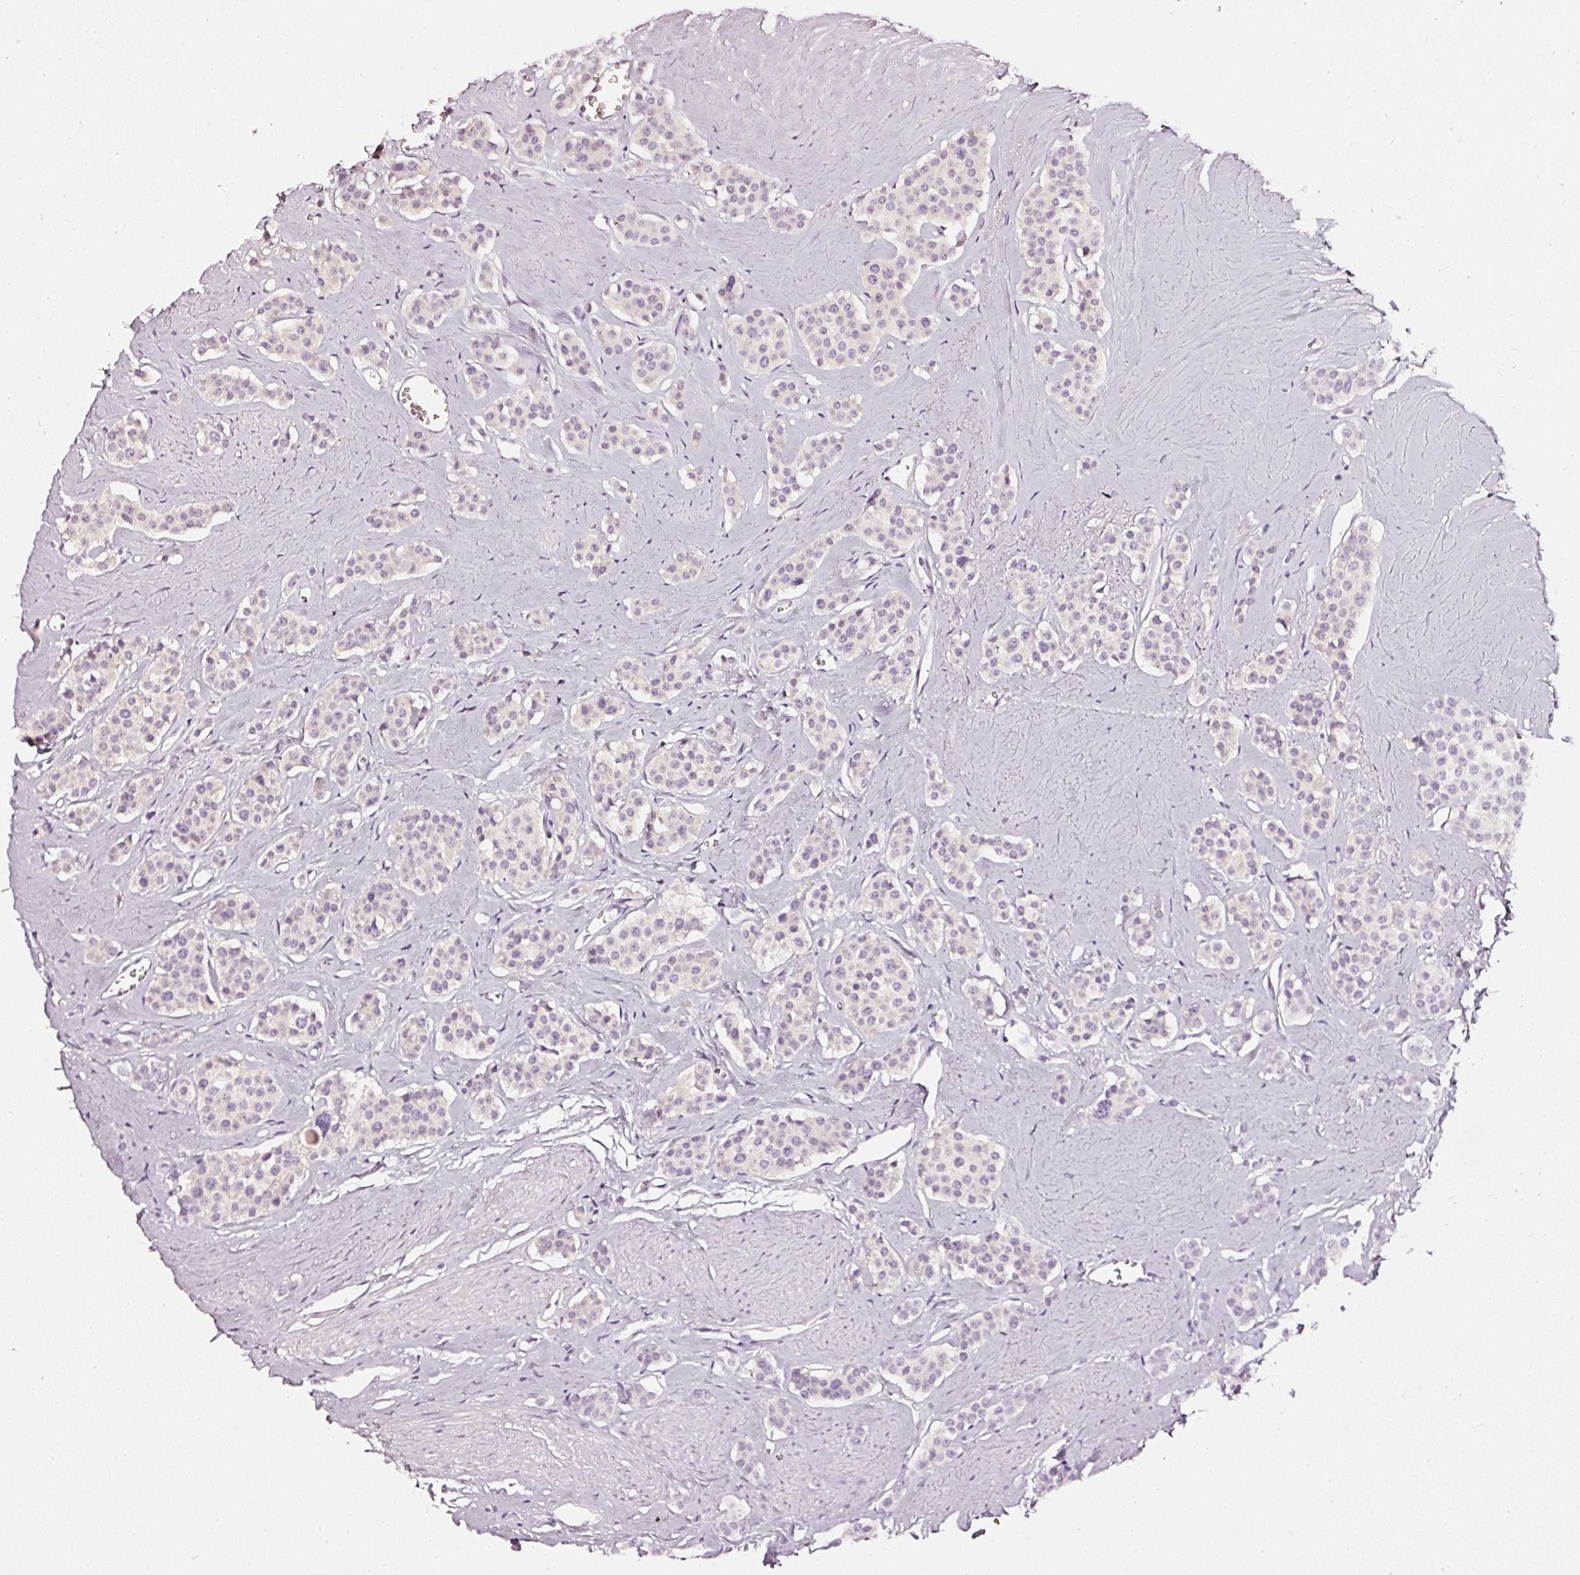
{"staining": {"intensity": "negative", "quantity": "none", "location": "none"}, "tissue": "carcinoid", "cell_type": "Tumor cells", "image_type": "cancer", "snomed": [{"axis": "morphology", "description": "Carcinoid, malignant, NOS"}, {"axis": "topography", "description": "Small intestine"}], "caption": "Tumor cells show no significant staining in carcinoid (malignant).", "gene": "CNP", "patient": {"sex": "male", "age": 60}}